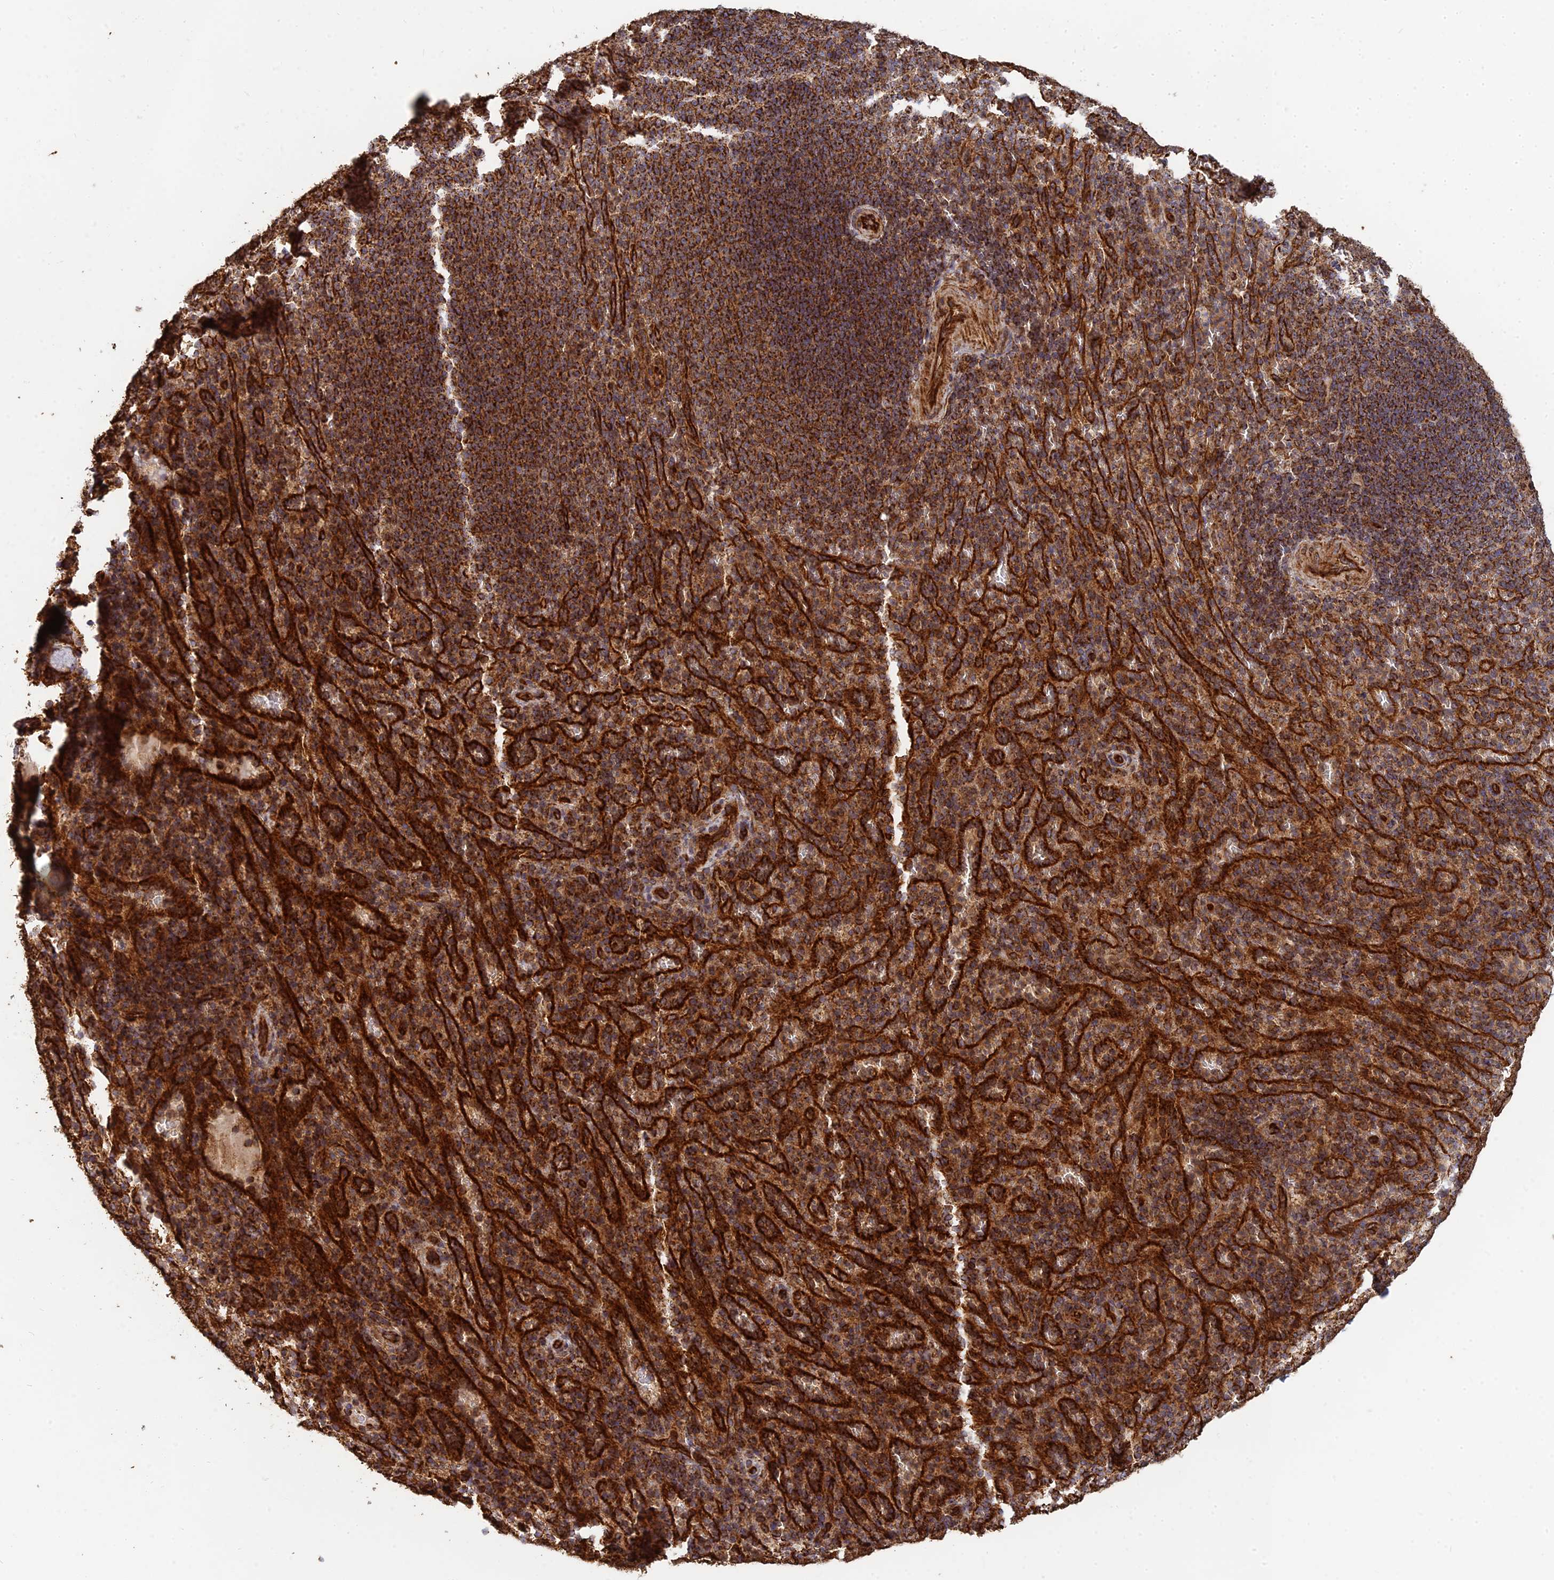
{"staining": {"intensity": "moderate", "quantity": ">75%", "location": "cytoplasmic/membranous"}, "tissue": "spleen", "cell_type": "Cells in red pulp", "image_type": "normal", "snomed": [{"axis": "morphology", "description": "Normal tissue, NOS"}, {"axis": "topography", "description": "Spleen"}], "caption": "Immunohistochemical staining of benign spleen shows >75% levels of moderate cytoplasmic/membranous protein staining in about >75% of cells in red pulp. (IHC, brightfield microscopy, high magnification).", "gene": "DSTYK", "patient": {"sex": "female", "age": 21}}